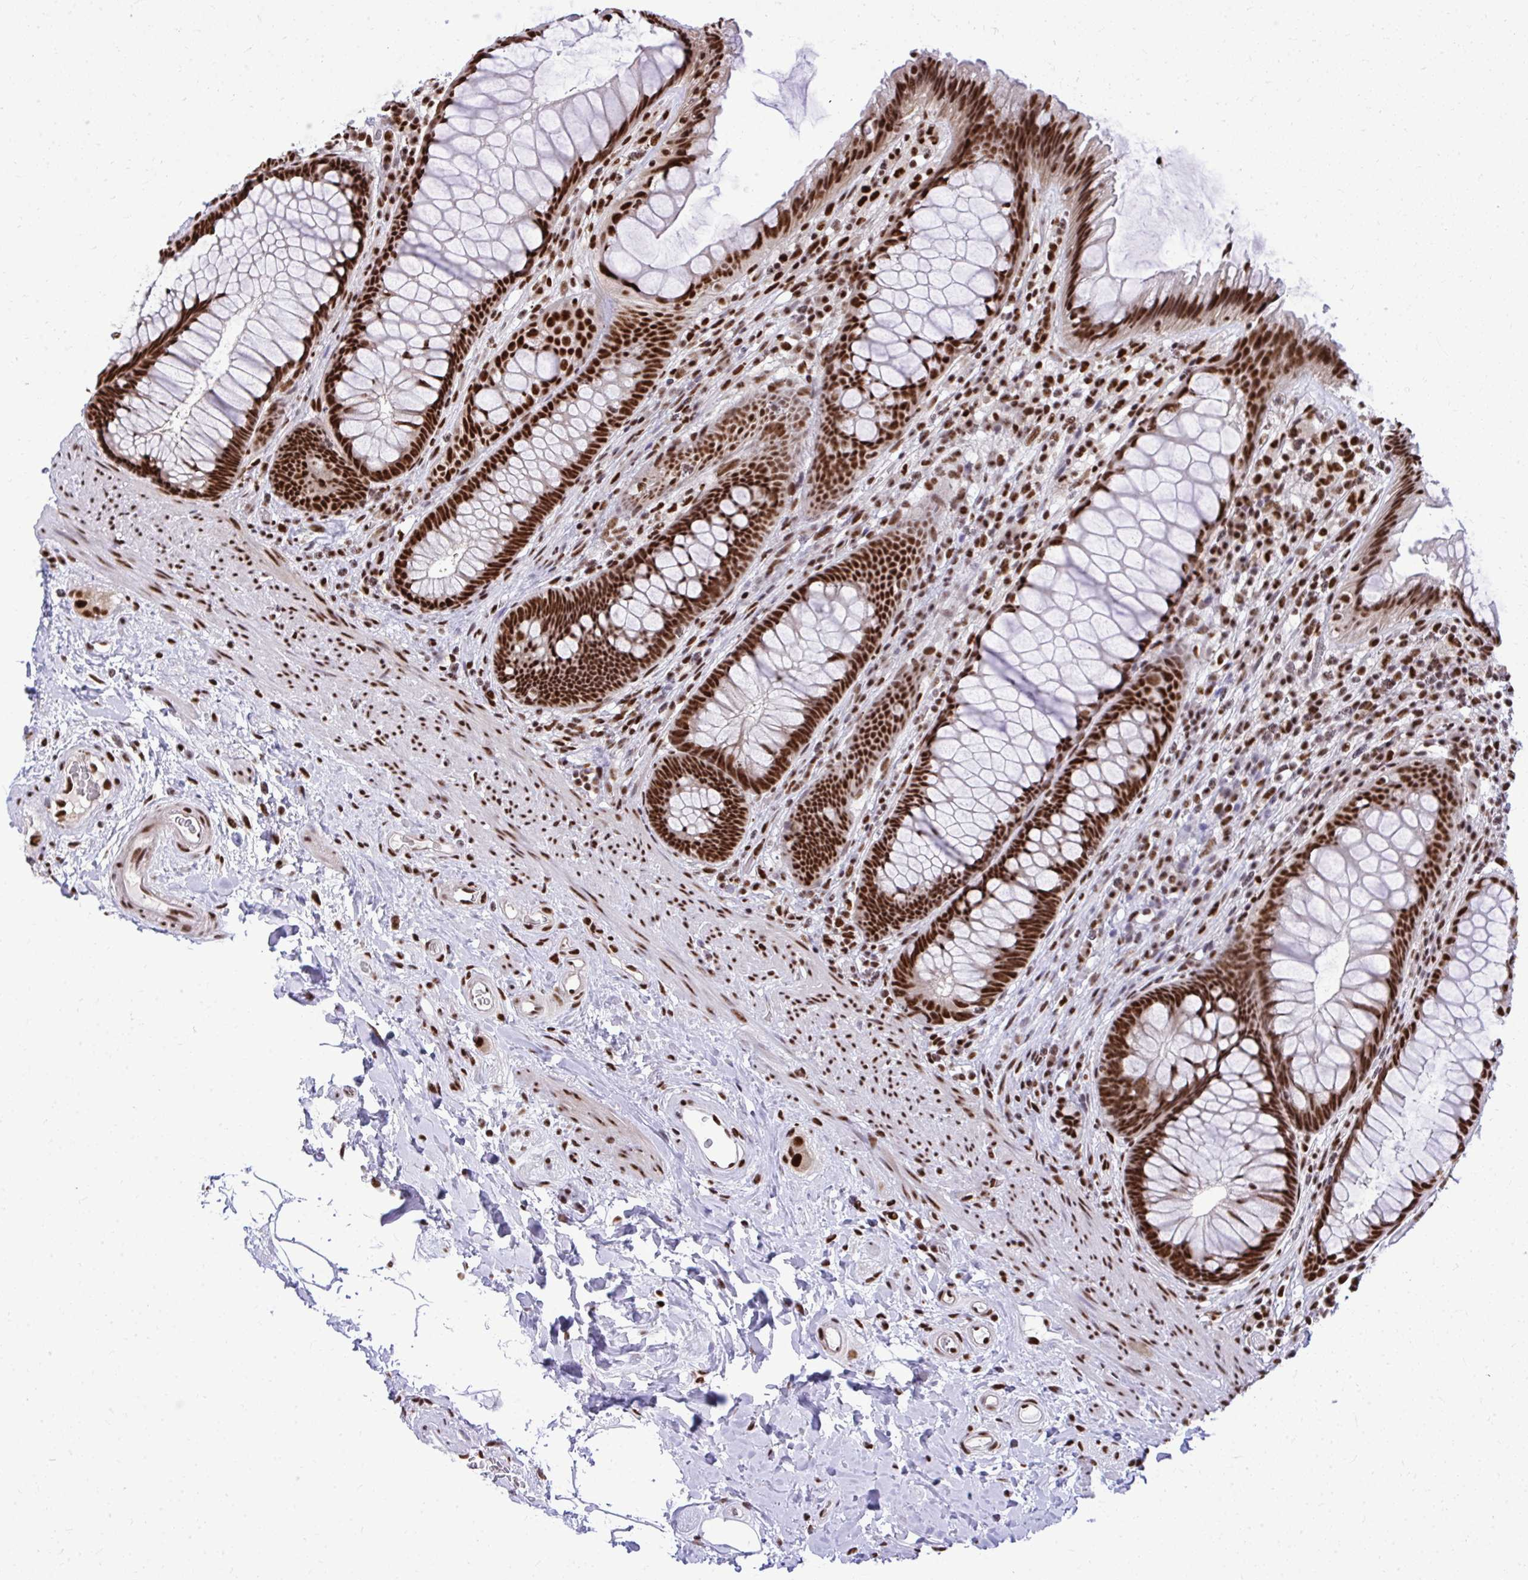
{"staining": {"intensity": "strong", "quantity": ">75%", "location": "nuclear"}, "tissue": "rectum", "cell_type": "Glandular cells", "image_type": "normal", "snomed": [{"axis": "morphology", "description": "Normal tissue, NOS"}, {"axis": "topography", "description": "Rectum"}], "caption": "IHC (DAB) staining of benign human rectum demonstrates strong nuclear protein staining in about >75% of glandular cells.", "gene": "PRPF19", "patient": {"sex": "male", "age": 53}}